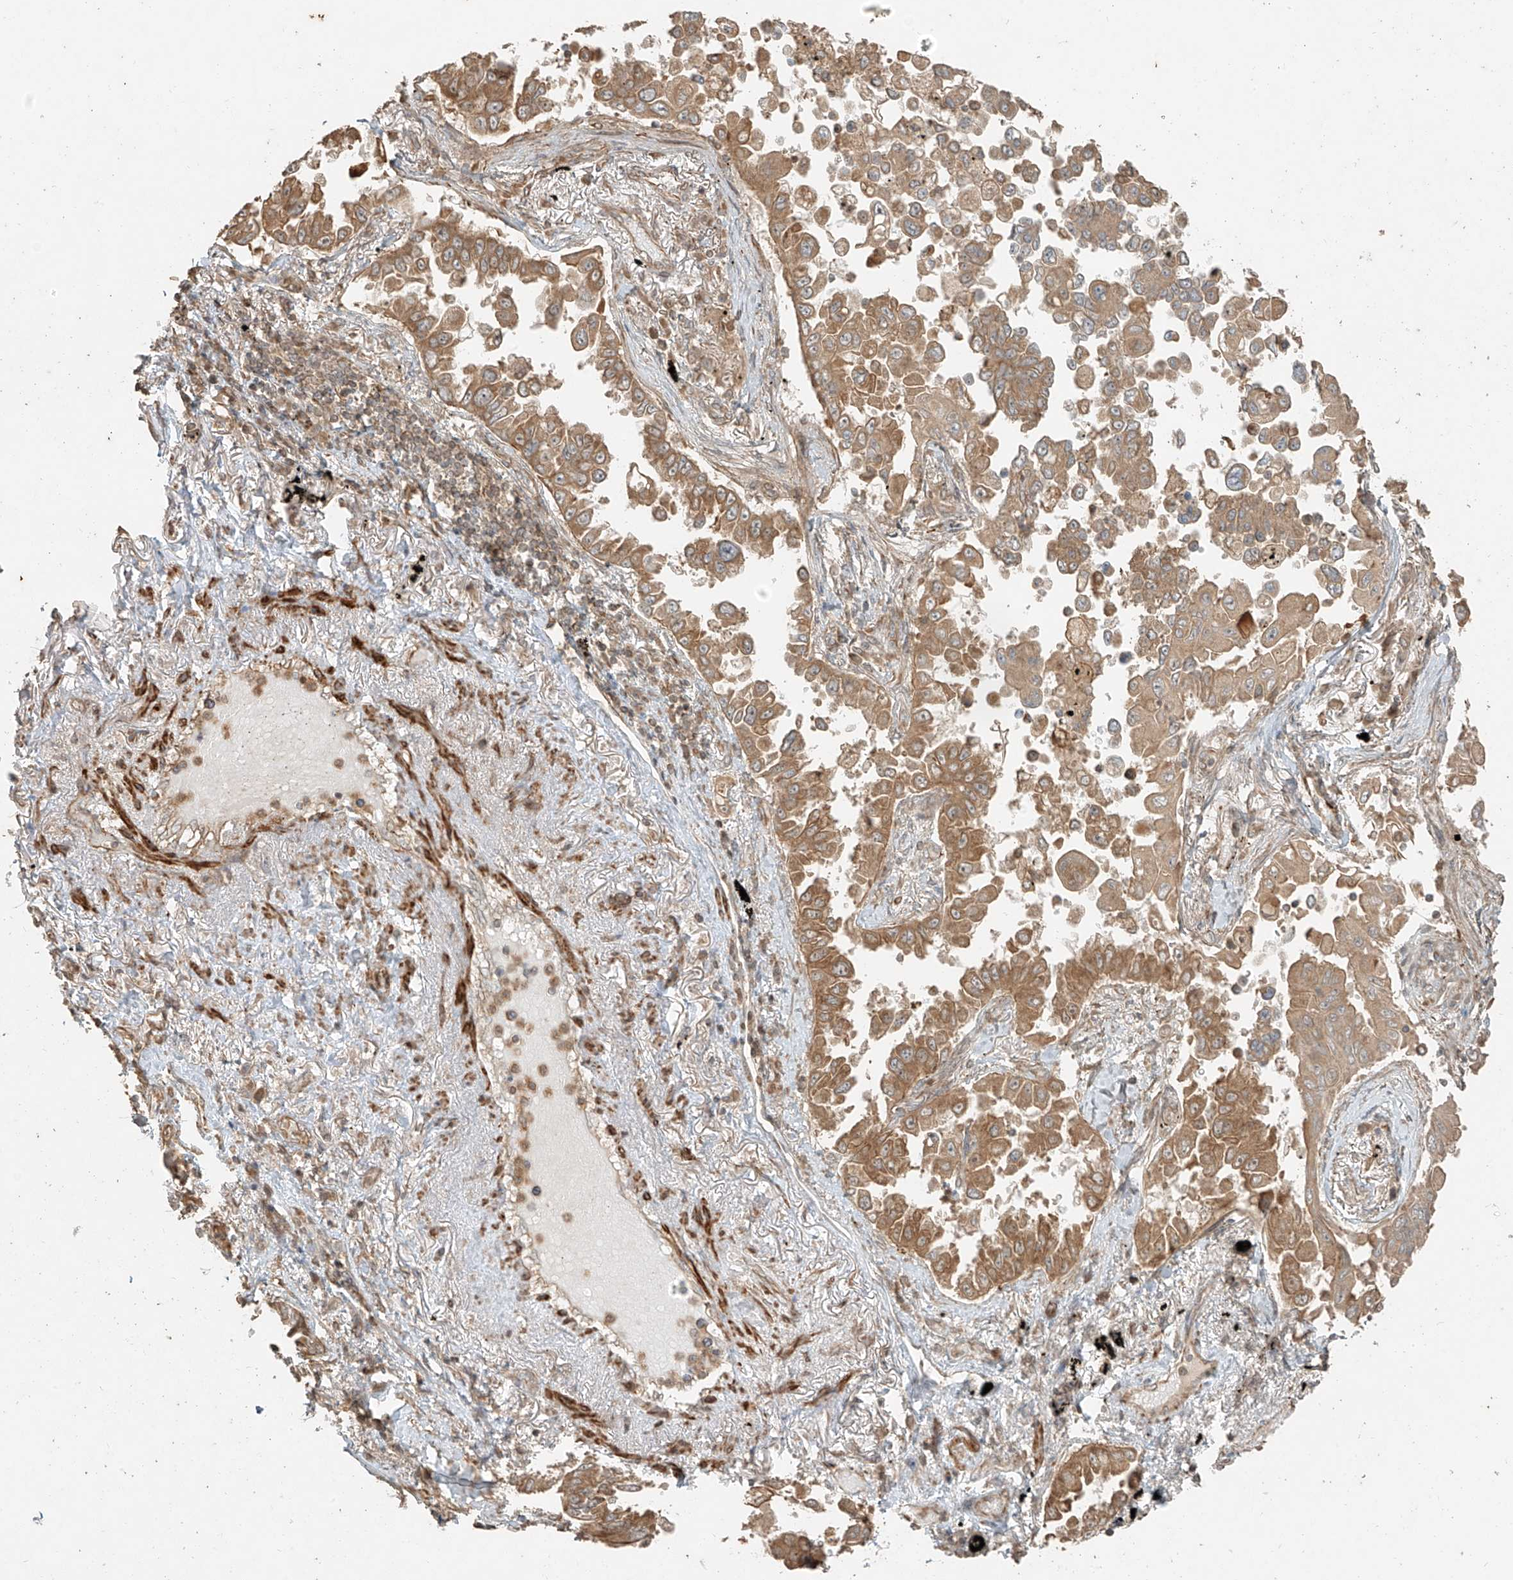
{"staining": {"intensity": "moderate", "quantity": ">75%", "location": "cytoplasmic/membranous"}, "tissue": "lung cancer", "cell_type": "Tumor cells", "image_type": "cancer", "snomed": [{"axis": "morphology", "description": "Adenocarcinoma, NOS"}, {"axis": "topography", "description": "Lung"}], "caption": "A micrograph of human adenocarcinoma (lung) stained for a protein displays moderate cytoplasmic/membranous brown staining in tumor cells. (DAB IHC with brightfield microscopy, high magnification).", "gene": "ANKZF1", "patient": {"sex": "female", "age": 67}}